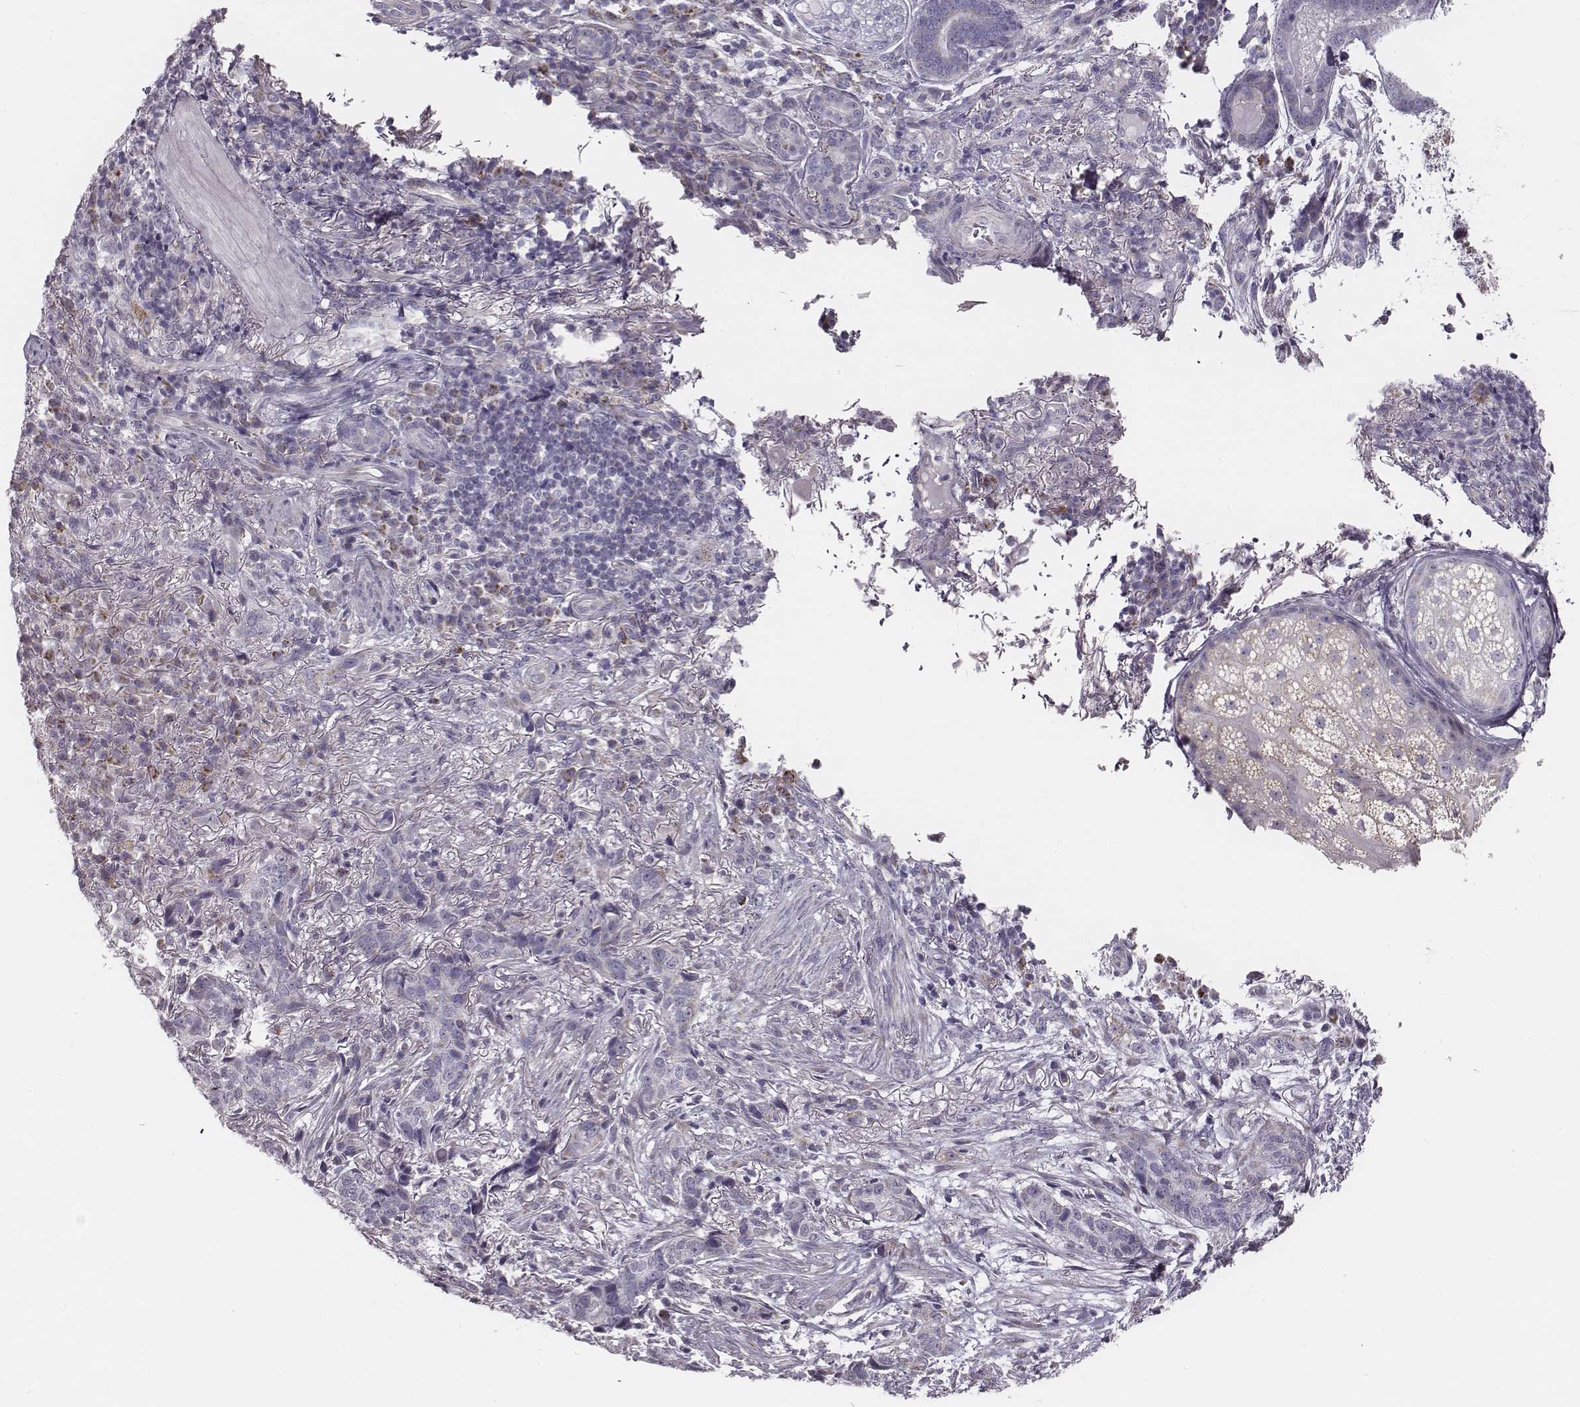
{"staining": {"intensity": "negative", "quantity": "none", "location": "none"}, "tissue": "skin cancer", "cell_type": "Tumor cells", "image_type": "cancer", "snomed": [{"axis": "morphology", "description": "Basal cell carcinoma"}, {"axis": "topography", "description": "Skin"}], "caption": "Skin cancer (basal cell carcinoma) was stained to show a protein in brown. There is no significant staining in tumor cells.", "gene": "UBL4B", "patient": {"sex": "female", "age": 69}}